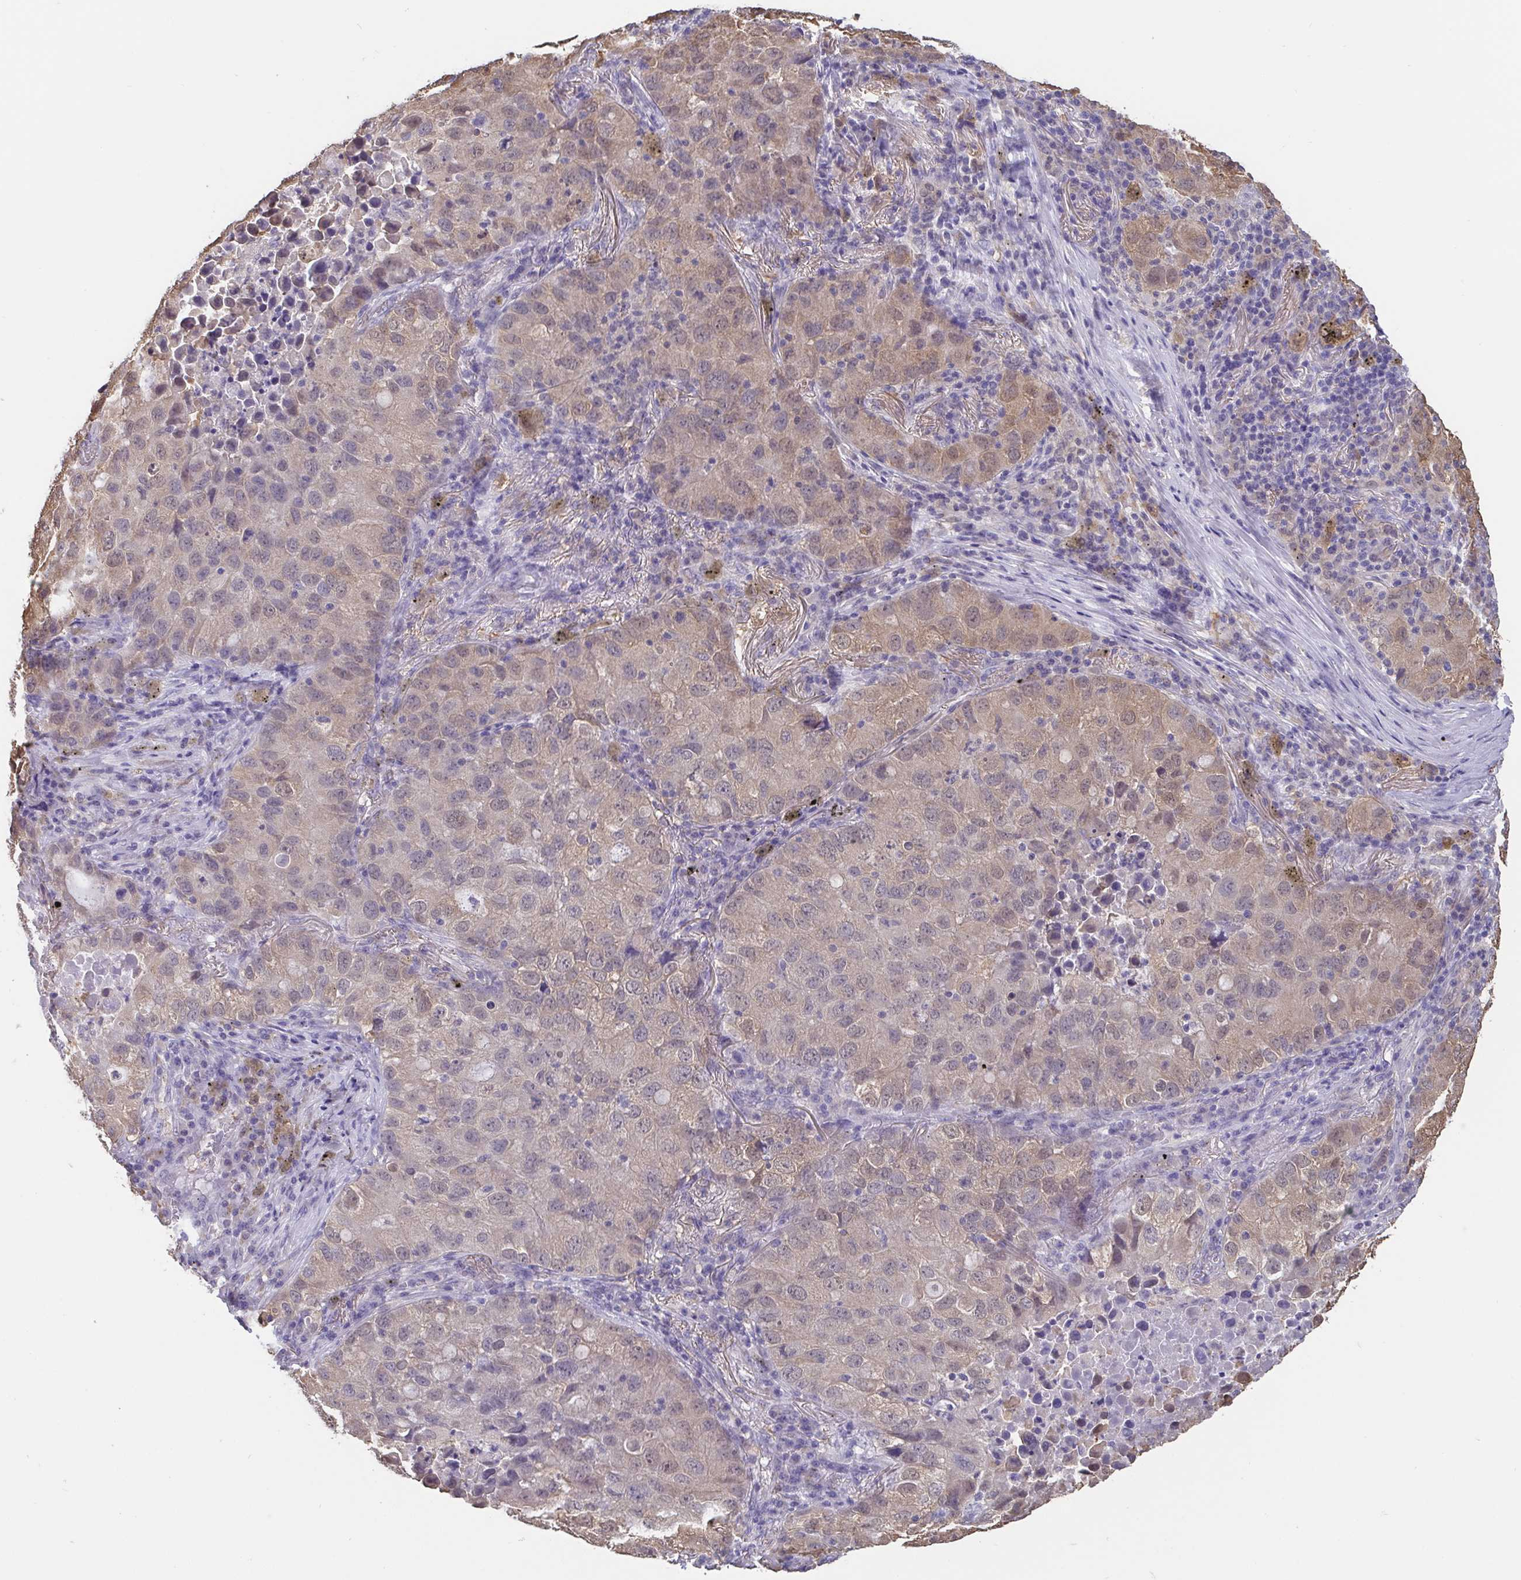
{"staining": {"intensity": "weak", "quantity": "25%-75%", "location": "cytoplasmic/membranous"}, "tissue": "lung cancer", "cell_type": "Tumor cells", "image_type": "cancer", "snomed": [{"axis": "morphology", "description": "Normal morphology"}, {"axis": "morphology", "description": "Adenocarcinoma, NOS"}, {"axis": "topography", "description": "Lymph node"}, {"axis": "topography", "description": "Lung"}], "caption": "Tumor cells exhibit weak cytoplasmic/membranous positivity in approximately 25%-75% of cells in lung cancer.", "gene": "IDH1", "patient": {"sex": "female", "age": 51}}